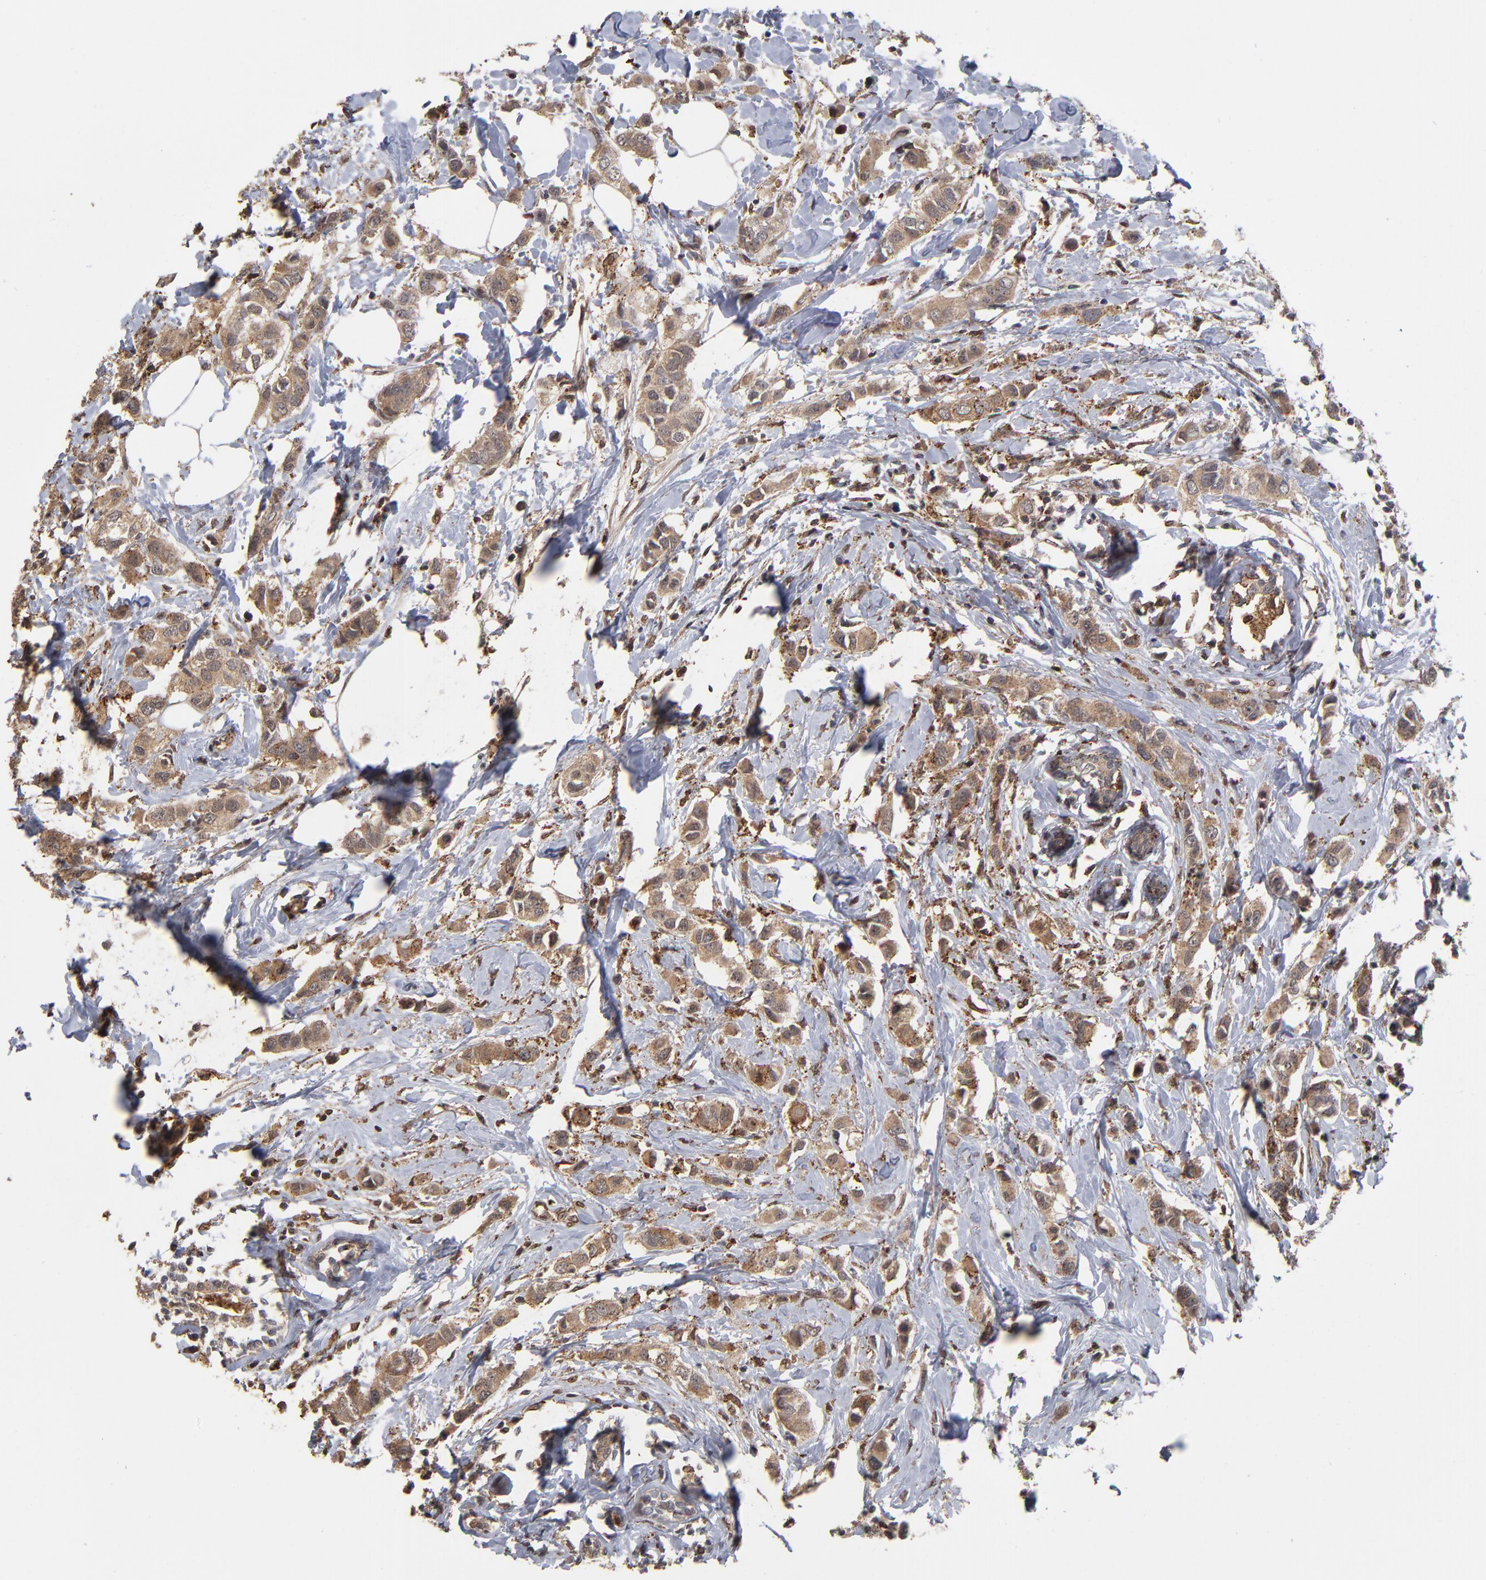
{"staining": {"intensity": "moderate", "quantity": ">75%", "location": "cytoplasmic/membranous"}, "tissue": "breast cancer", "cell_type": "Tumor cells", "image_type": "cancer", "snomed": [{"axis": "morphology", "description": "Normal tissue, NOS"}, {"axis": "morphology", "description": "Duct carcinoma"}, {"axis": "topography", "description": "Breast"}], "caption": "High-magnification brightfield microscopy of breast cancer stained with DAB (brown) and counterstained with hematoxylin (blue). tumor cells exhibit moderate cytoplasmic/membranous staining is identified in approximately>75% of cells.", "gene": "ASB8", "patient": {"sex": "female", "age": 50}}